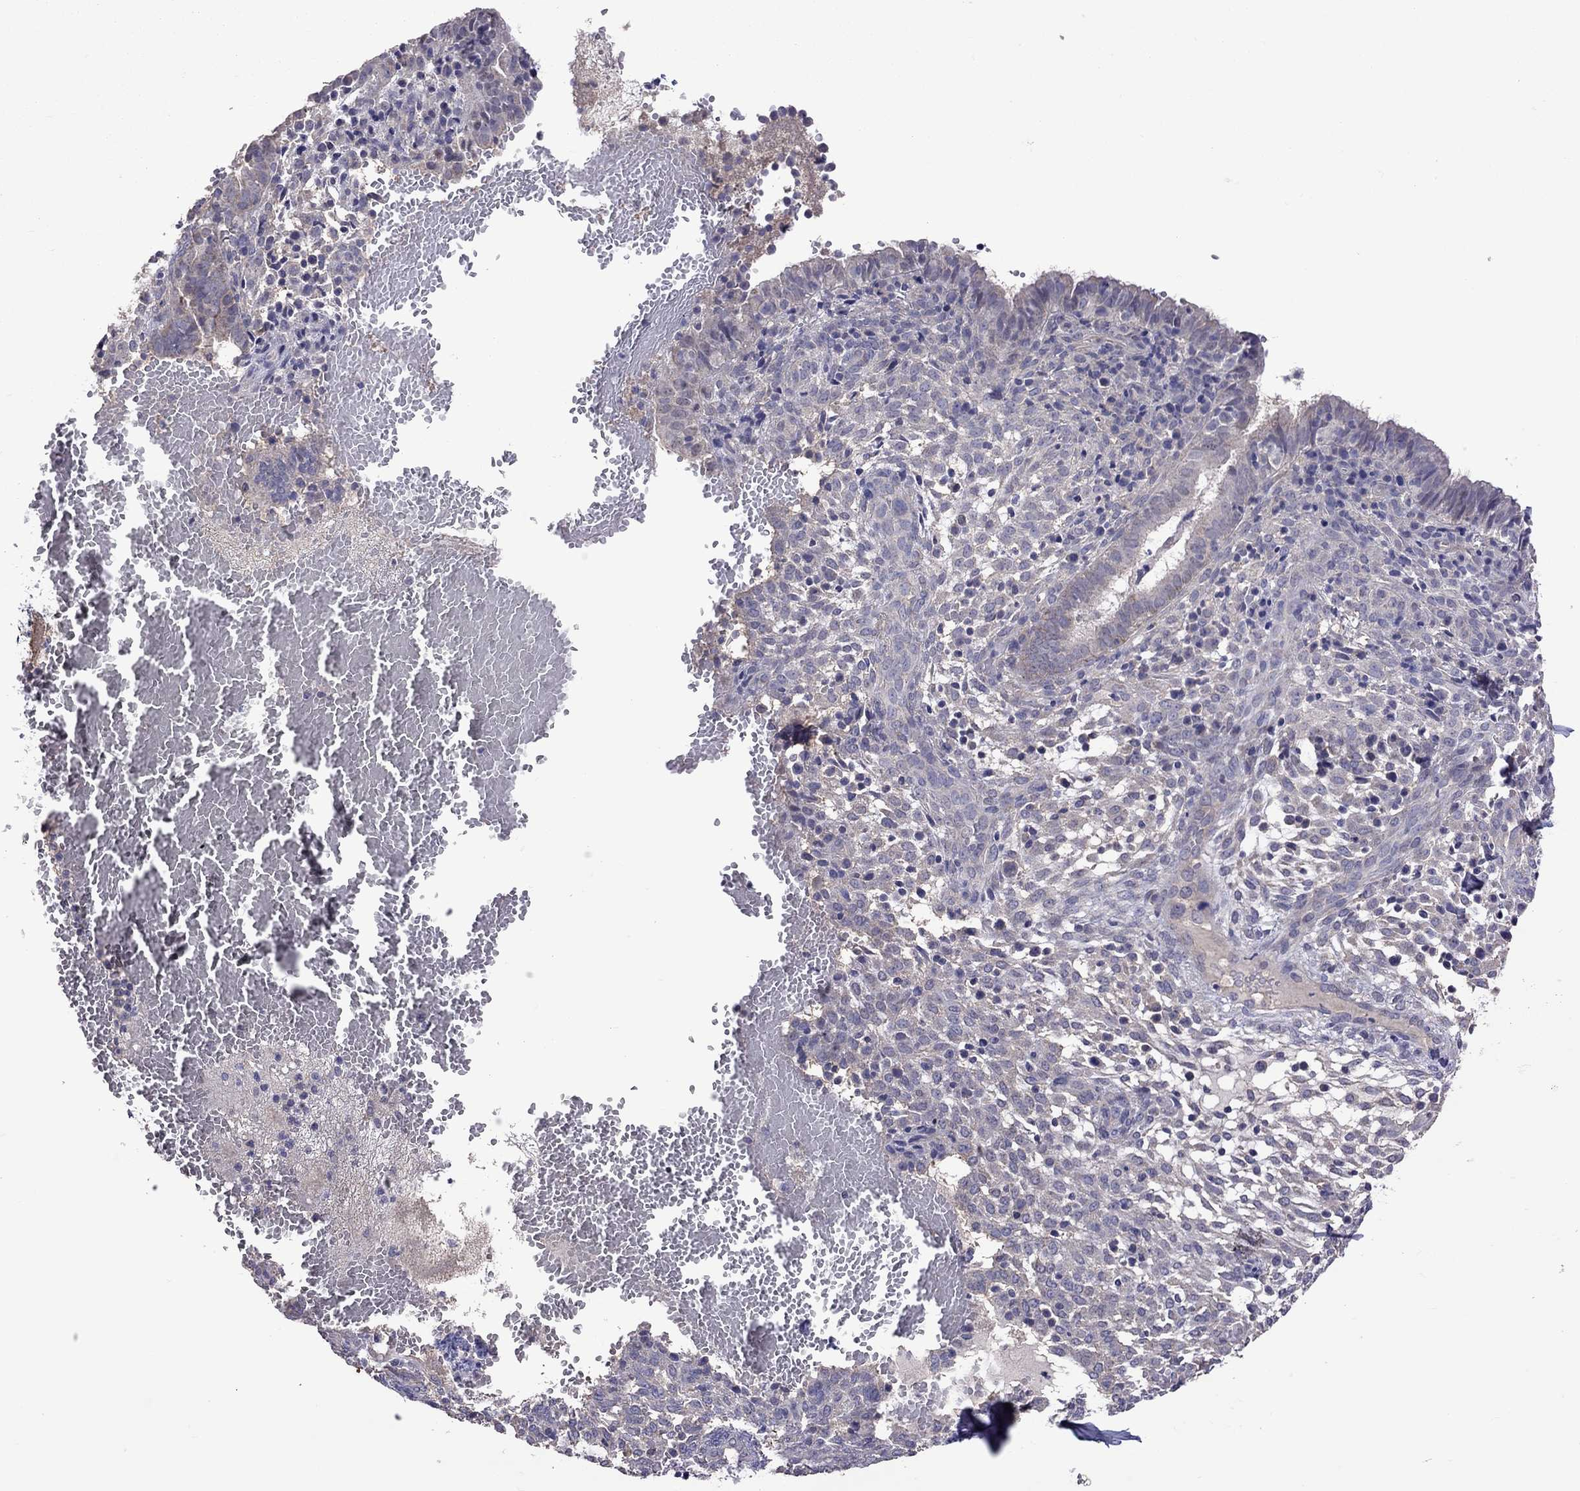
{"staining": {"intensity": "negative", "quantity": "none", "location": "none"}, "tissue": "endometrium", "cell_type": "Cells in endometrial stroma", "image_type": "normal", "snomed": [{"axis": "morphology", "description": "Normal tissue, NOS"}, {"axis": "topography", "description": "Endometrium"}], "caption": "Normal endometrium was stained to show a protein in brown. There is no significant staining in cells in endometrial stroma. (Immunohistochemistry, brightfield microscopy, high magnification).", "gene": "RTP5", "patient": {"sex": "female", "age": 42}}